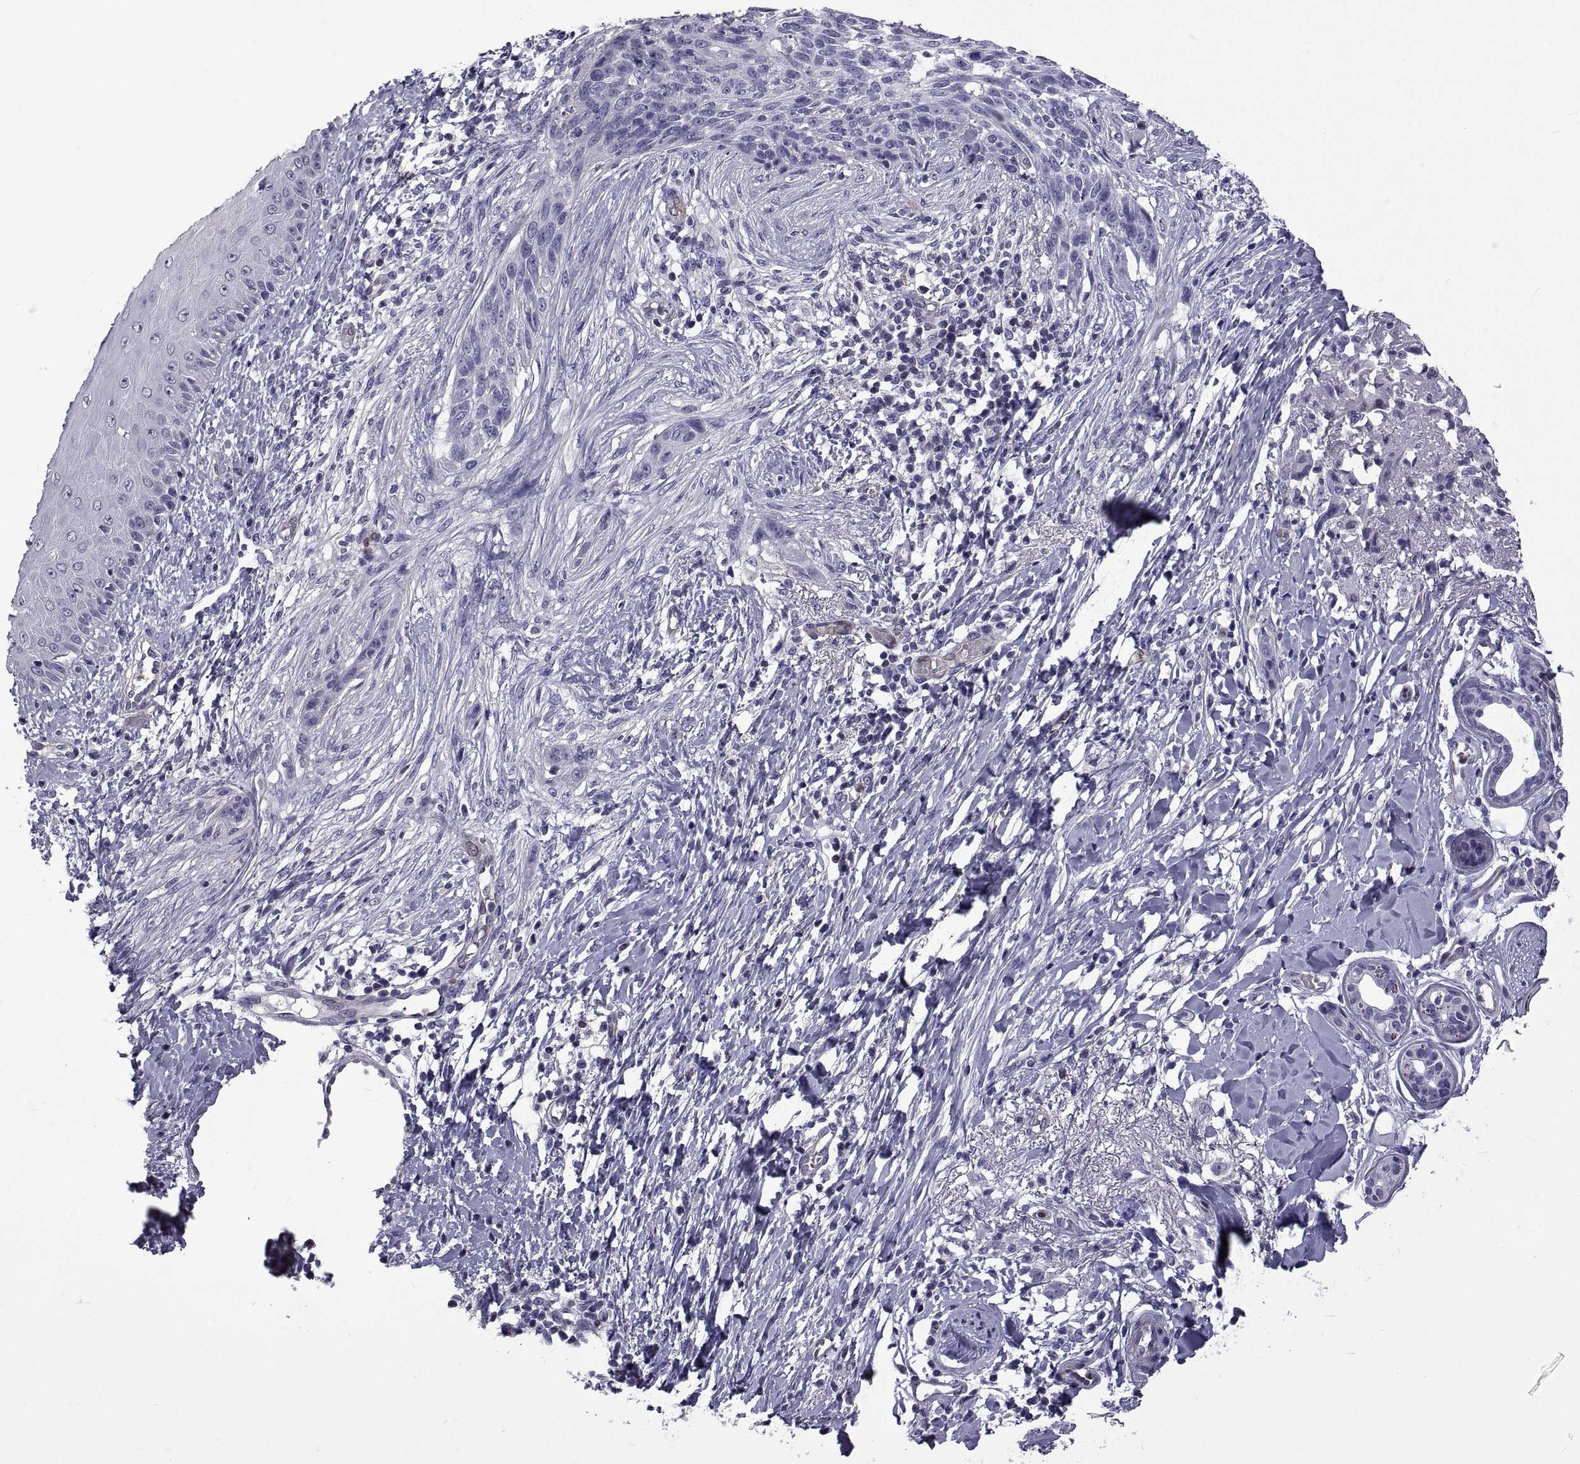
{"staining": {"intensity": "negative", "quantity": "none", "location": "none"}, "tissue": "skin cancer", "cell_type": "Tumor cells", "image_type": "cancer", "snomed": [{"axis": "morphology", "description": "Normal tissue, NOS"}, {"axis": "morphology", "description": "Basal cell carcinoma"}, {"axis": "topography", "description": "Skin"}], "caption": "Protein analysis of skin basal cell carcinoma reveals no significant expression in tumor cells. The staining was performed using DAB to visualize the protein expression in brown, while the nuclei were stained in blue with hematoxylin (Magnification: 20x).", "gene": "LCN9", "patient": {"sex": "male", "age": 84}}